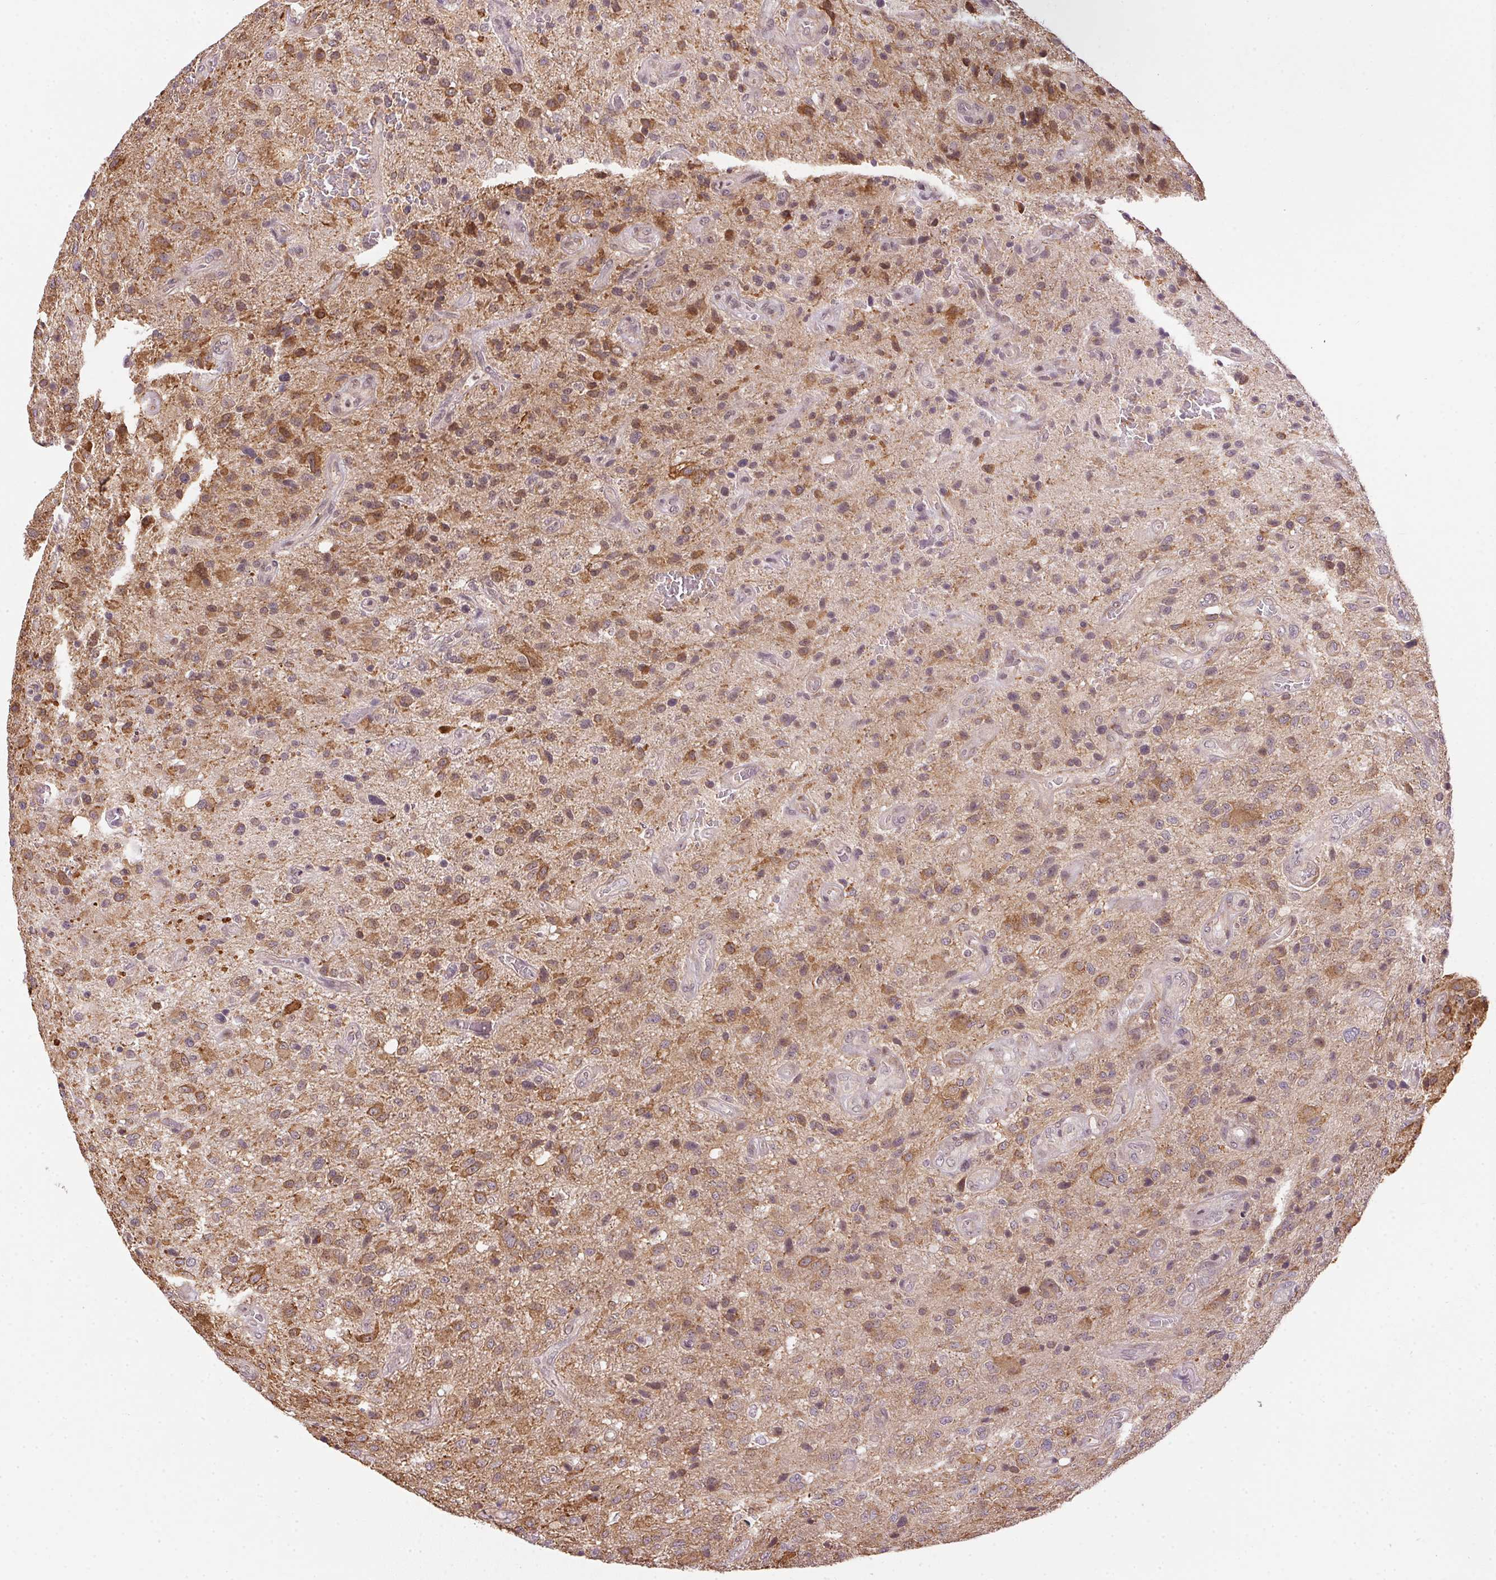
{"staining": {"intensity": "moderate", "quantity": "<25%", "location": "cytoplasmic/membranous,nuclear"}, "tissue": "glioma", "cell_type": "Tumor cells", "image_type": "cancer", "snomed": [{"axis": "morphology", "description": "Glioma, malignant, Low grade"}, {"axis": "topography", "description": "Brain"}], "caption": "An image of glioma stained for a protein shows moderate cytoplasmic/membranous and nuclear brown staining in tumor cells.", "gene": "CFAP92", "patient": {"sex": "male", "age": 66}}